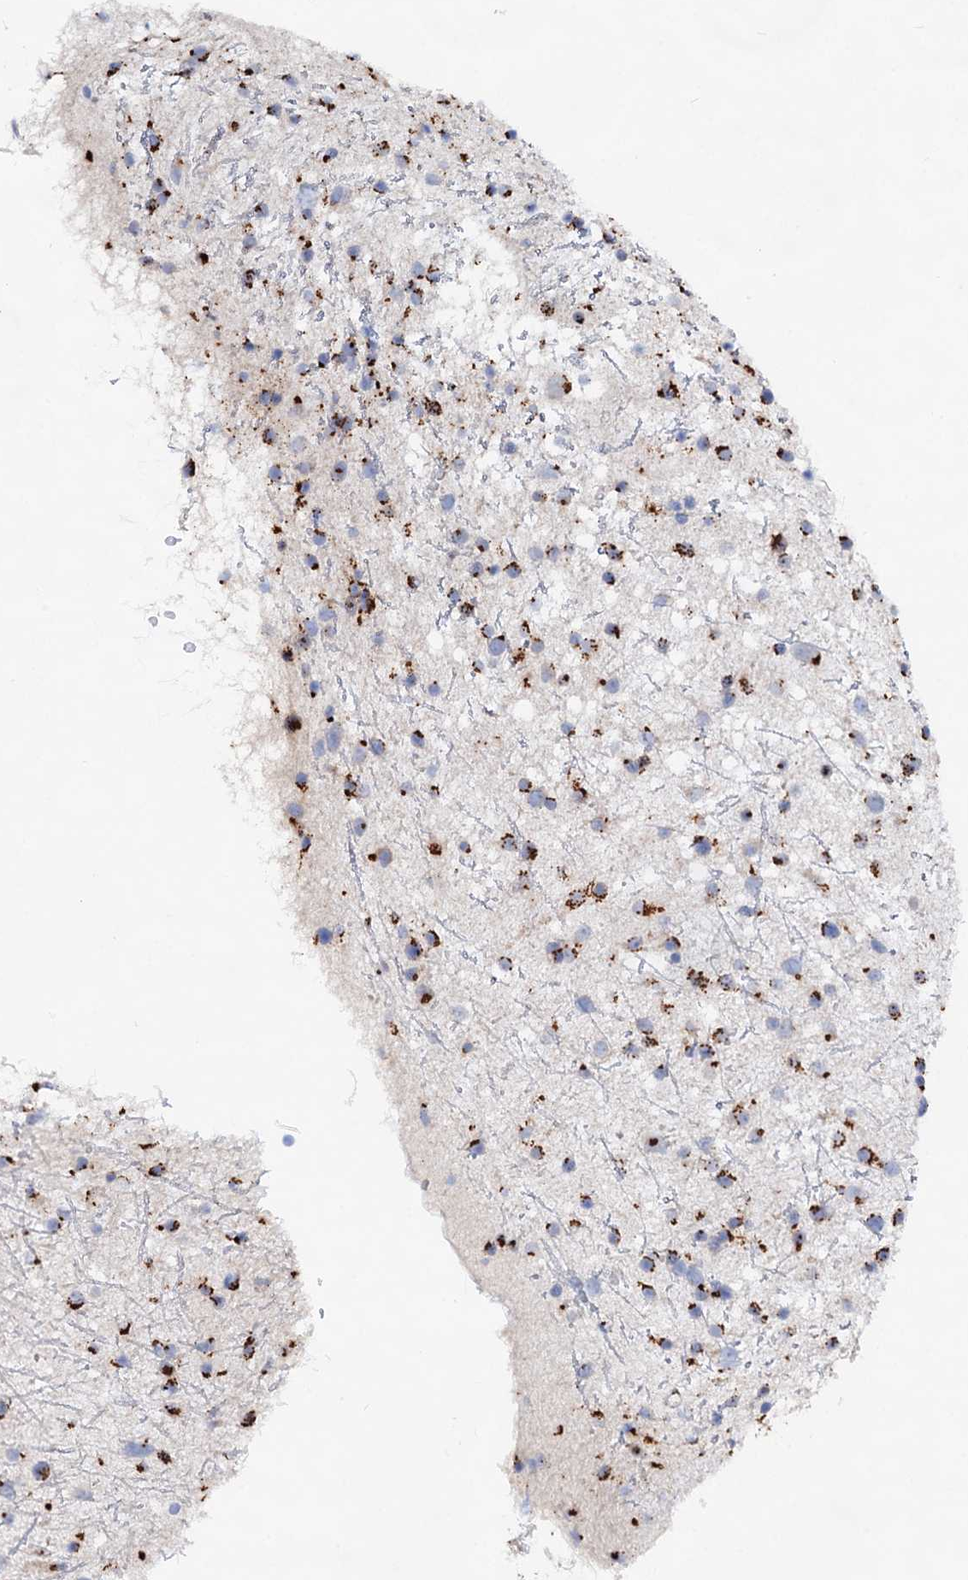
{"staining": {"intensity": "strong", "quantity": ">75%", "location": "cytoplasmic/membranous"}, "tissue": "glioma", "cell_type": "Tumor cells", "image_type": "cancer", "snomed": [{"axis": "morphology", "description": "Glioma, malignant, Low grade"}, {"axis": "topography", "description": "Cerebral cortex"}], "caption": "Immunohistochemical staining of glioma reveals high levels of strong cytoplasmic/membranous positivity in approximately >75% of tumor cells. The protein of interest is shown in brown color, while the nuclei are stained blue.", "gene": "TM9SF3", "patient": {"sex": "female", "age": 39}}